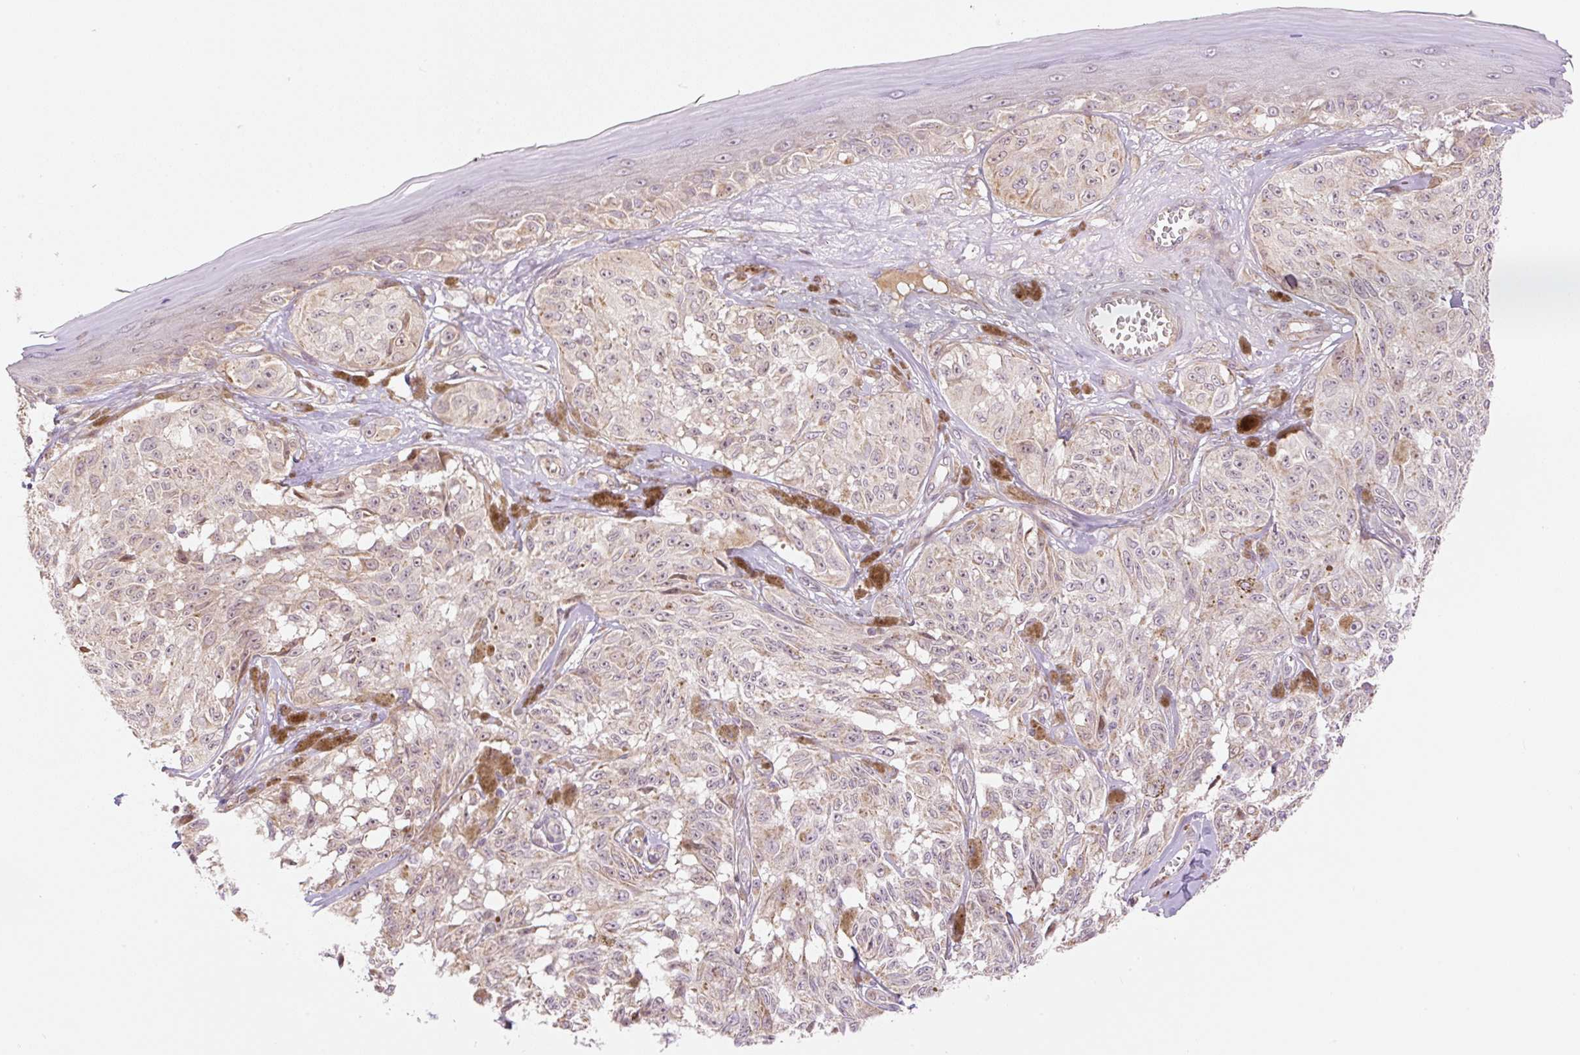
{"staining": {"intensity": "negative", "quantity": "none", "location": "none"}, "tissue": "melanoma", "cell_type": "Tumor cells", "image_type": "cancer", "snomed": [{"axis": "morphology", "description": "Malignant melanoma, NOS"}, {"axis": "topography", "description": "Skin"}], "caption": "Immunohistochemistry (IHC) photomicrograph of neoplastic tissue: melanoma stained with DAB (3,3'-diaminobenzidine) reveals no significant protein expression in tumor cells.", "gene": "ZNF394", "patient": {"sex": "male", "age": 68}}